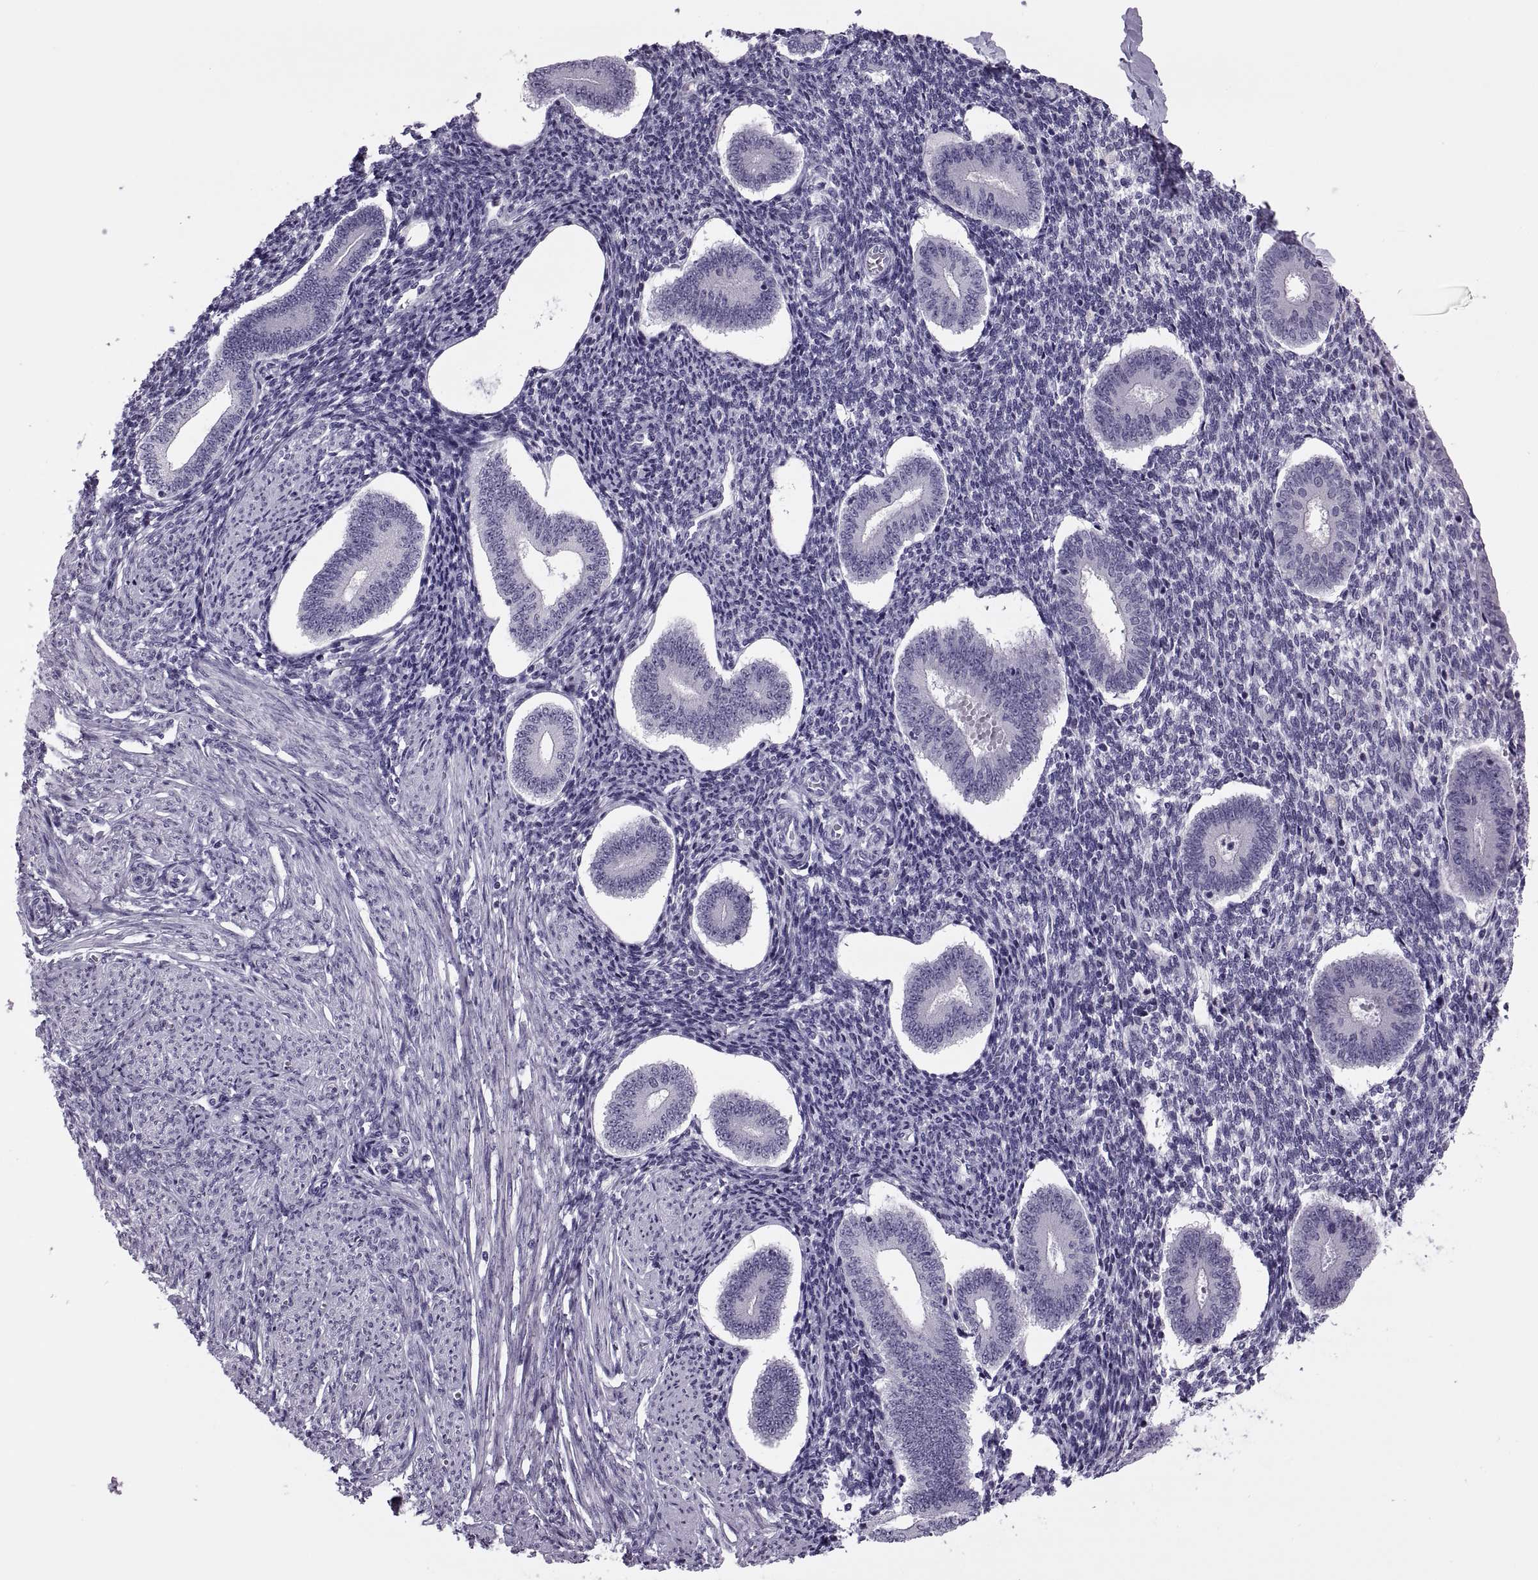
{"staining": {"intensity": "negative", "quantity": "none", "location": "none"}, "tissue": "endometrium", "cell_type": "Cells in endometrial stroma", "image_type": "normal", "snomed": [{"axis": "morphology", "description": "Normal tissue, NOS"}, {"axis": "topography", "description": "Endometrium"}], "caption": "Immunohistochemical staining of unremarkable human endometrium shows no significant staining in cells in endometrial stroma.", "gene": "SYNGR4", "patient": {"sex": "female", "age": 40}}